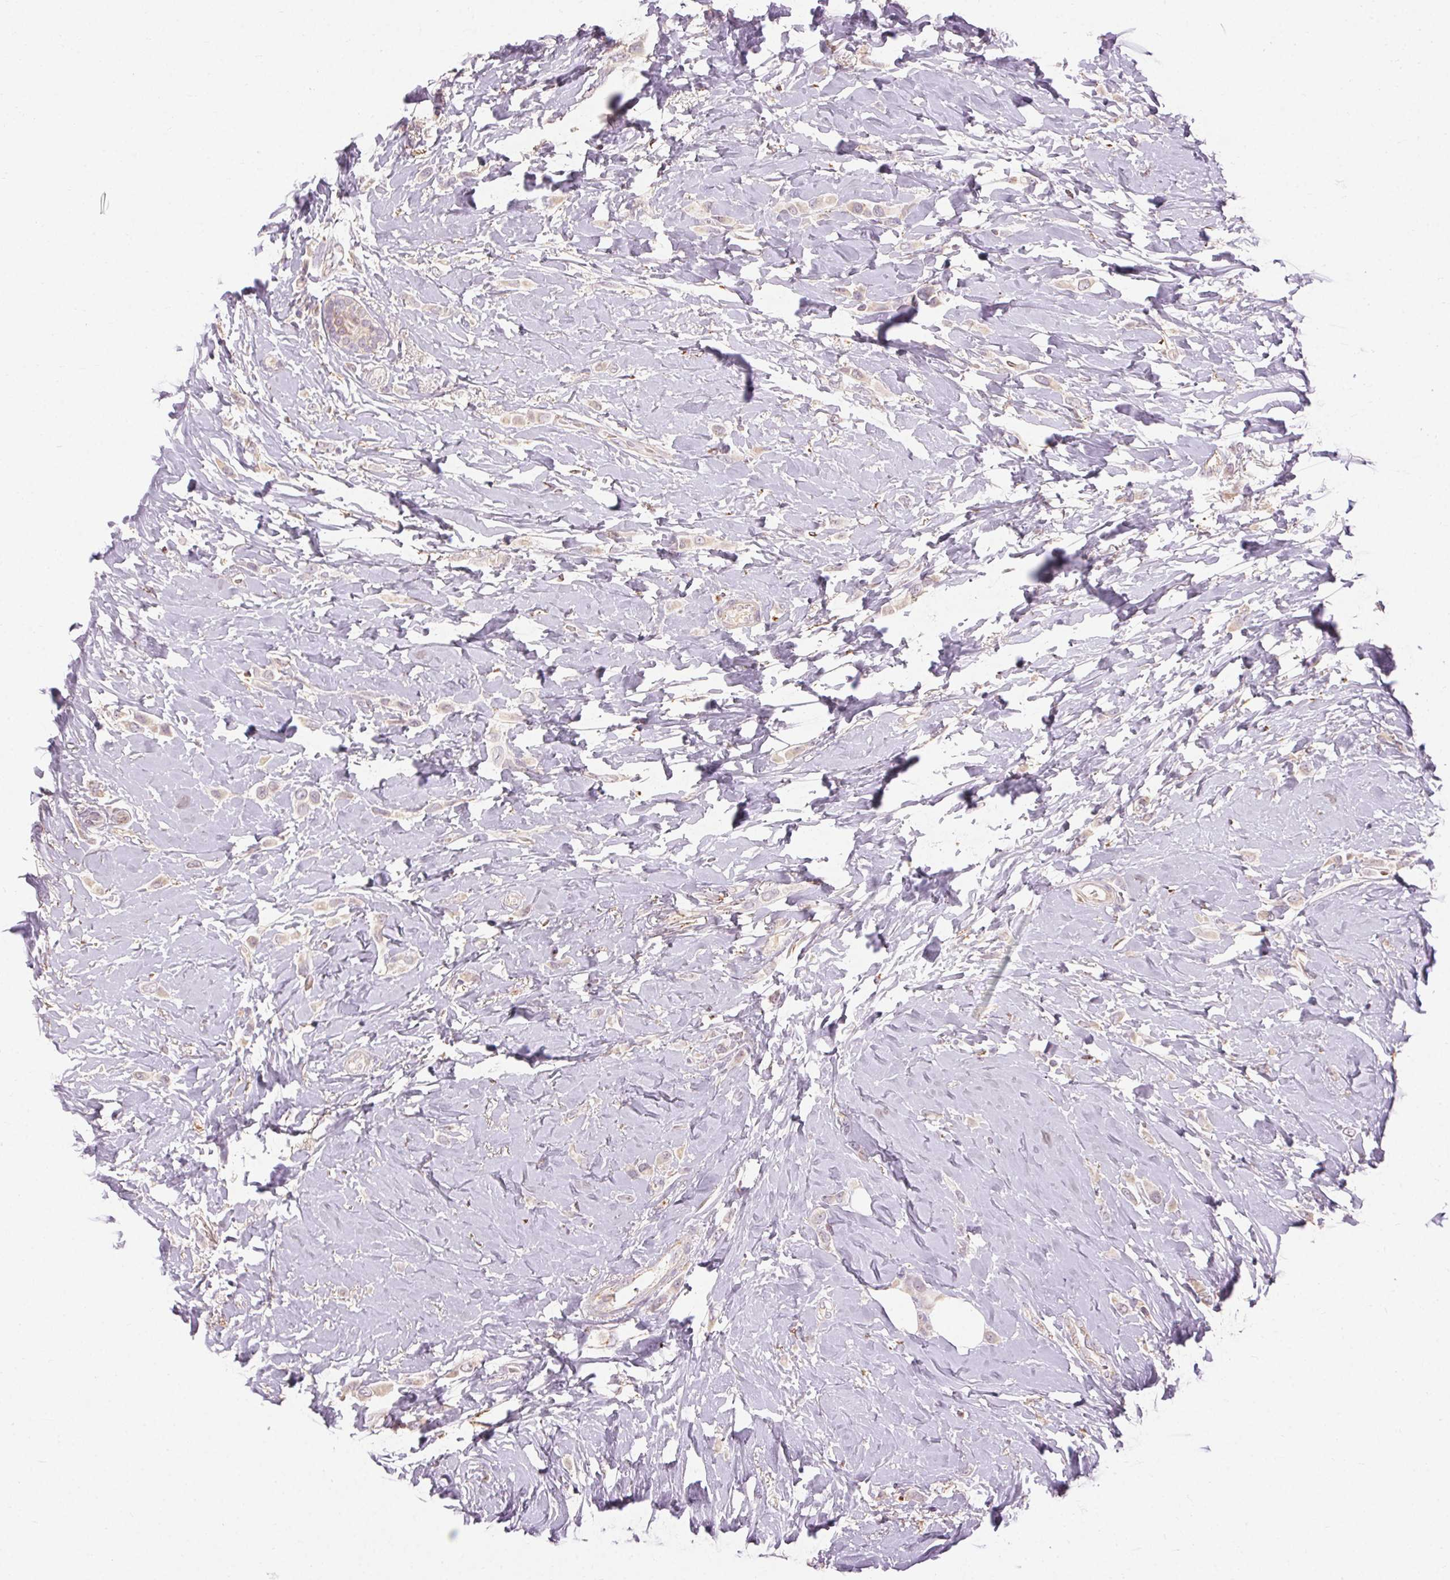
{"staining": {"intensity": "weak", "quantity": "<25%", "location": "cytoplasmic/membranous"}, "tissue": "breast cancer", "cell_type": "Tumor cells", "image_type": "cancer", "snomed": [{"axis": "morphology", "description": "Lobular carcinoma"}, {"axis": "topography", "description": "Breast"}], "caption": "Breast lobular carcinoma stained for a protein using immunohistochemistry reveals no staining tumor cells.", "gene": "REP15", "patient": {"sex": "female", "age": 66}}